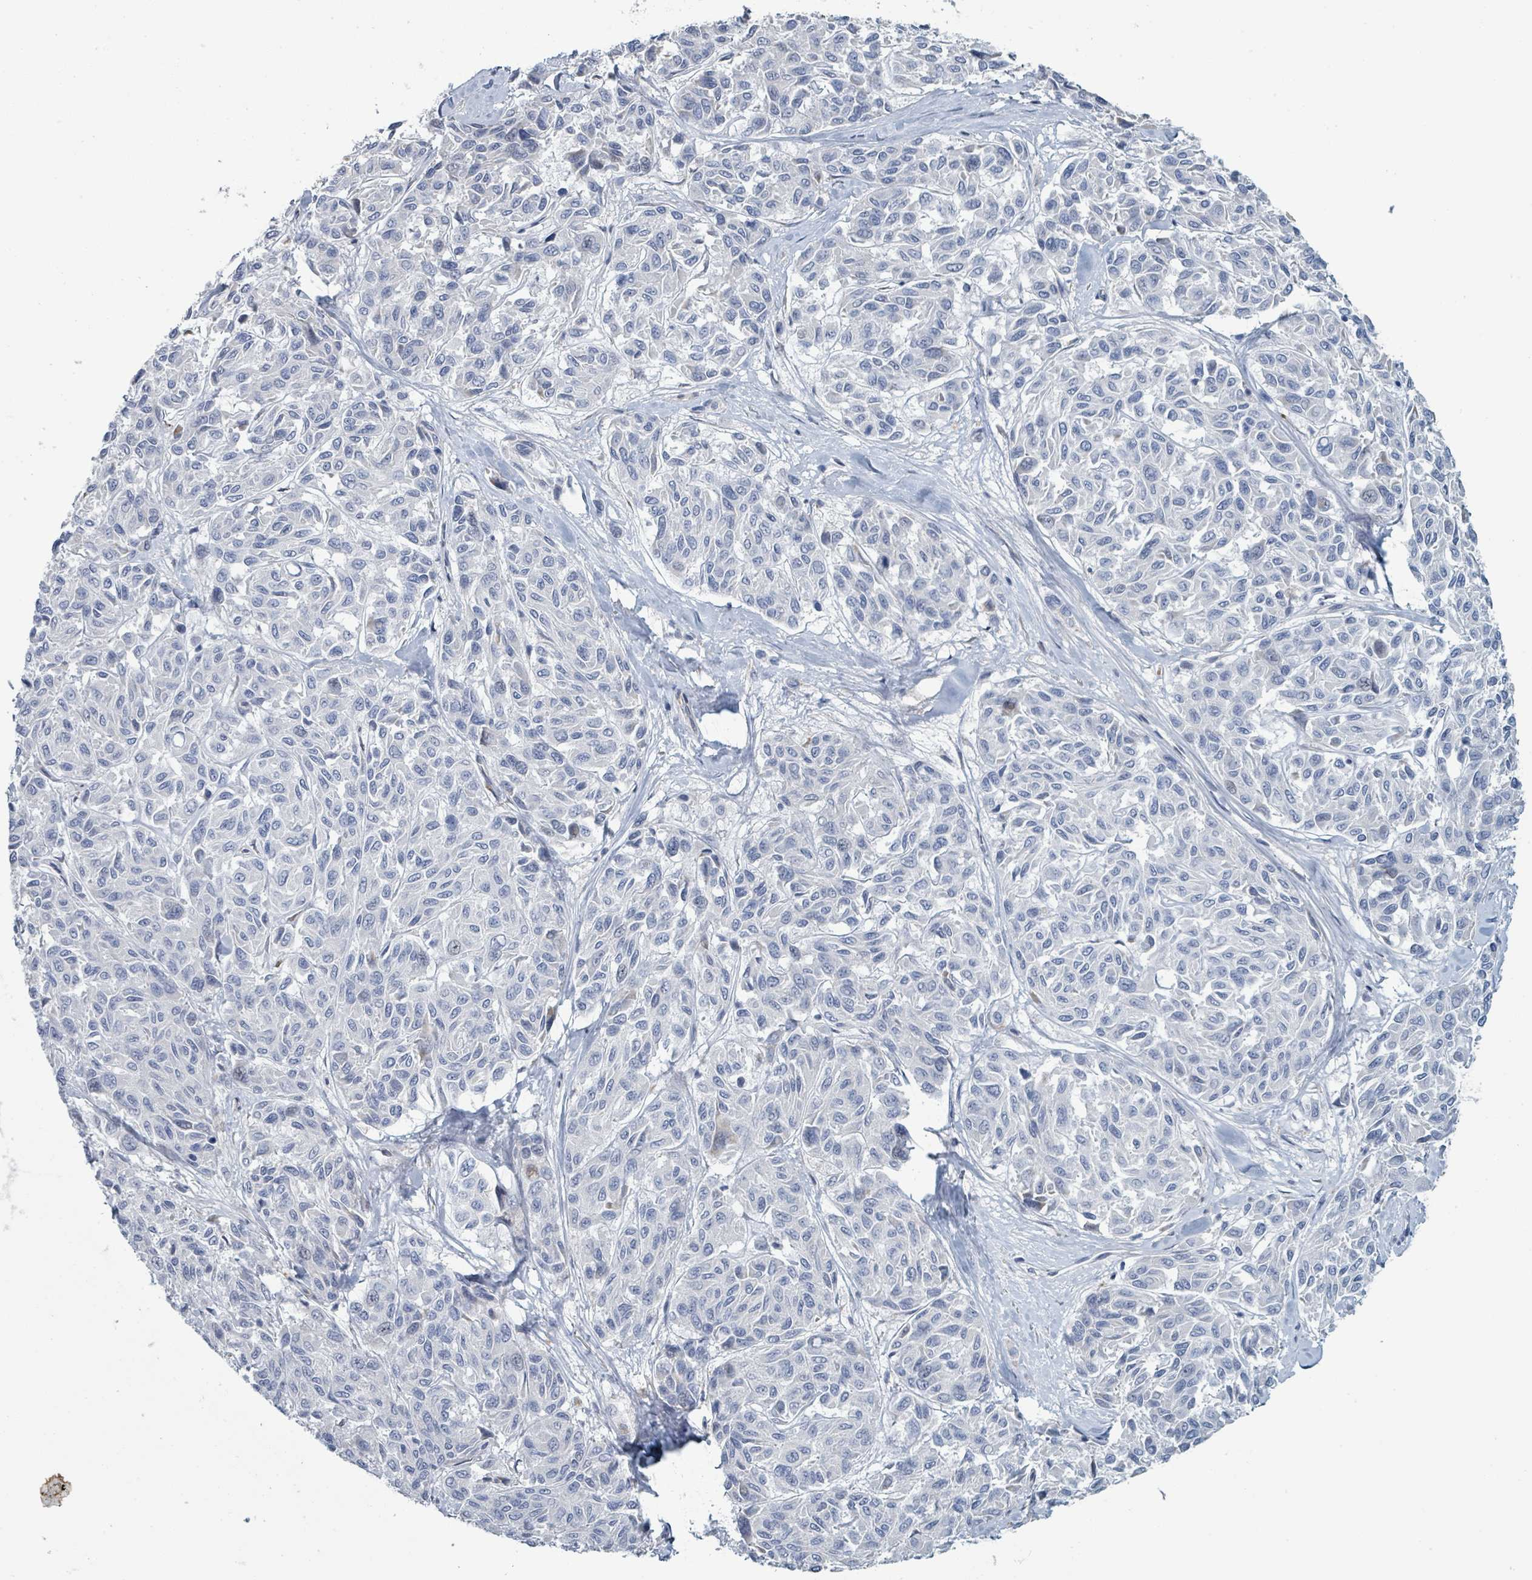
{"staining": {"intensity": "negative", "quantity": "none", "location": "none"}, "tissue": "melanoma", "cell_type": "Tumor cells", "image_type": "cancer", "snomed": [{"axis": "morphology", "description": "Malignant melanoma, NOS"}, {"axis": "topography", "description": "Skin"}], "caption": "Immunohistochemistry of human malignant melanoma reveals no staining in tumor cells.", "gene": "RAB33B", "patient": {"sex": "female", "age": 66}}